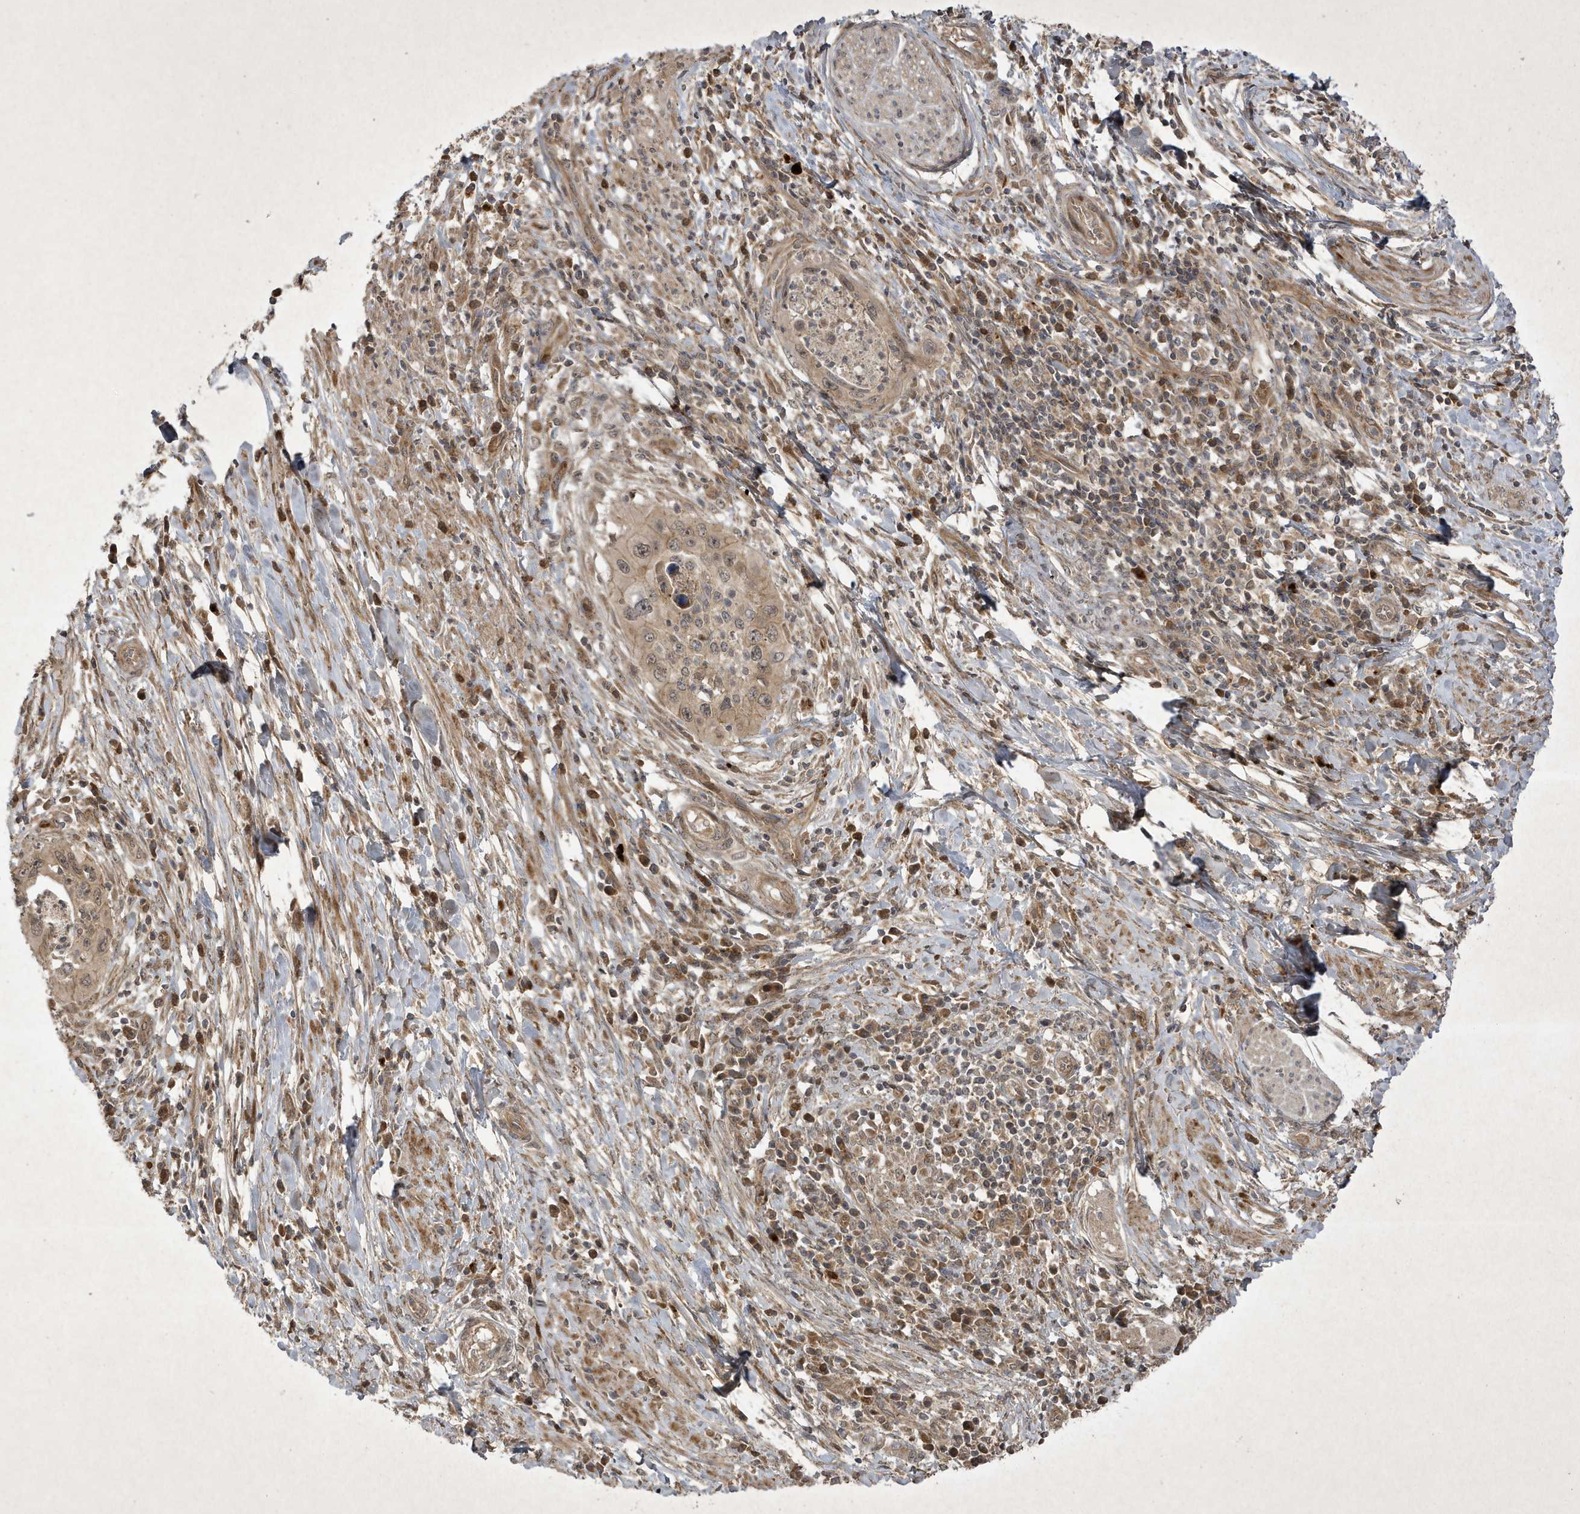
{"staining": {"intensity": "weak", "quantity": ">75%", "location": "cytoplasmic/membranous"}, "tissue": "cervical cancer", "cell_type": "Tumor cells", "image_type": "cancer", "snomed": [{"axis": "morphology", "description": "Squamous cell carcinoma, NOS"}, {"axis": "topography", "description": "Cervix"}], "caption": "Approximately >75% of tumor cells in squamous cell carcinoma (cervical) reveal weak cytoplasmic/membranous protein positivity as visualized by brown immunohistochemical staining.", "gene": "FAM83C", "patient": {"sex": "female", "age": 38}}